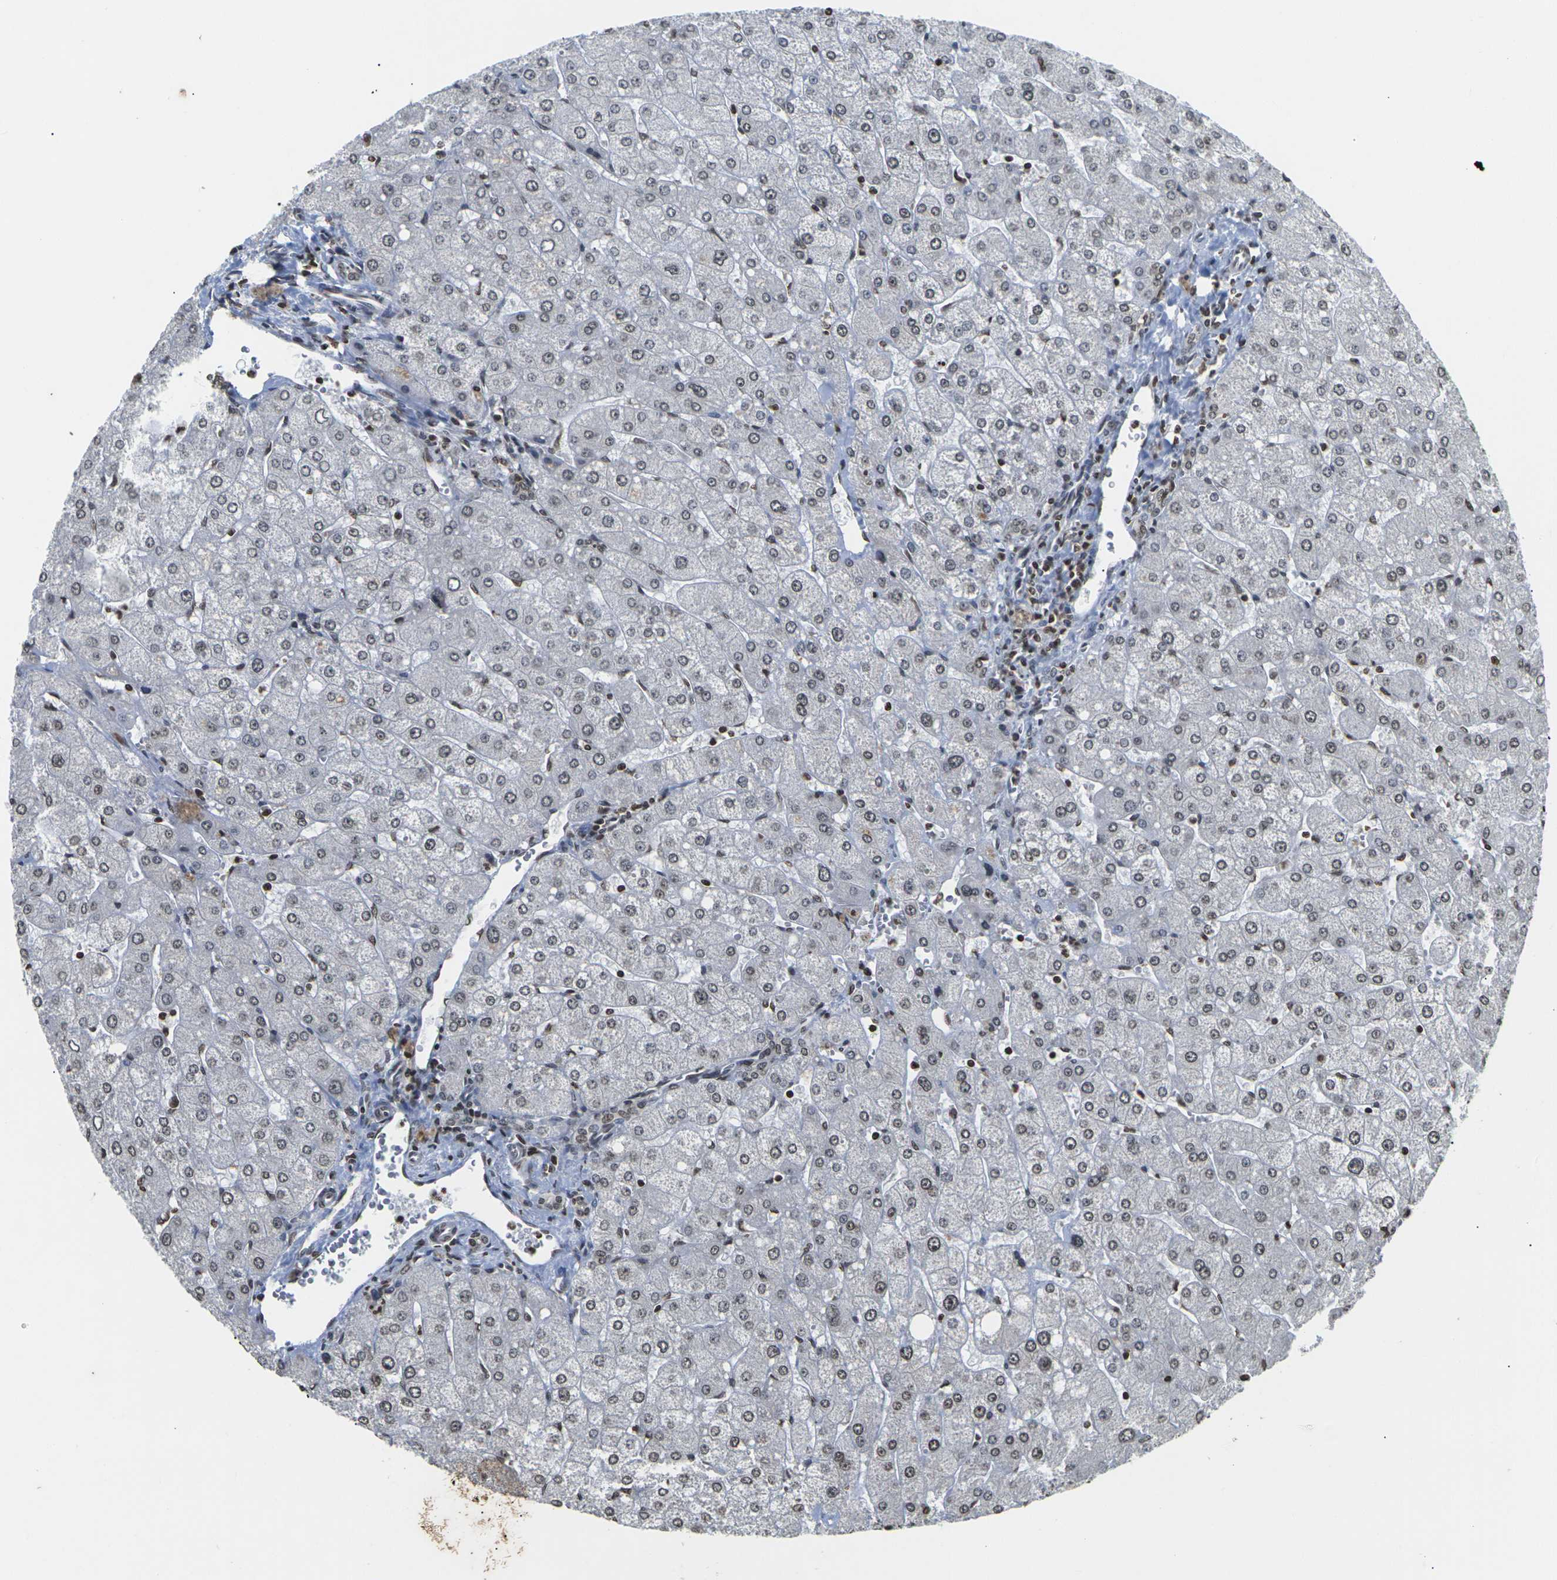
{"staining": {"intensity": "weak", "quantity": ">75%", "location": "nuclear"}, "tissue": "liver", "cell_type": "Cholangiocytes", "image_type": "normal", "snomed": [{"axis": "morphology", "description": "Normal tissue, NOS"}, {"axis": "topography", "description": "Liver"}], "caption": "An immunohistochemistry (IHC) histopathology image of normal tissue is shown. Protein staining in brown labels weak nuclear positivity in liver within cholangiocytes. (IHC, brightfield microscopy, high magnification).", "gene": "ETV5", "patient": {"sex": "male", "age": 55}}